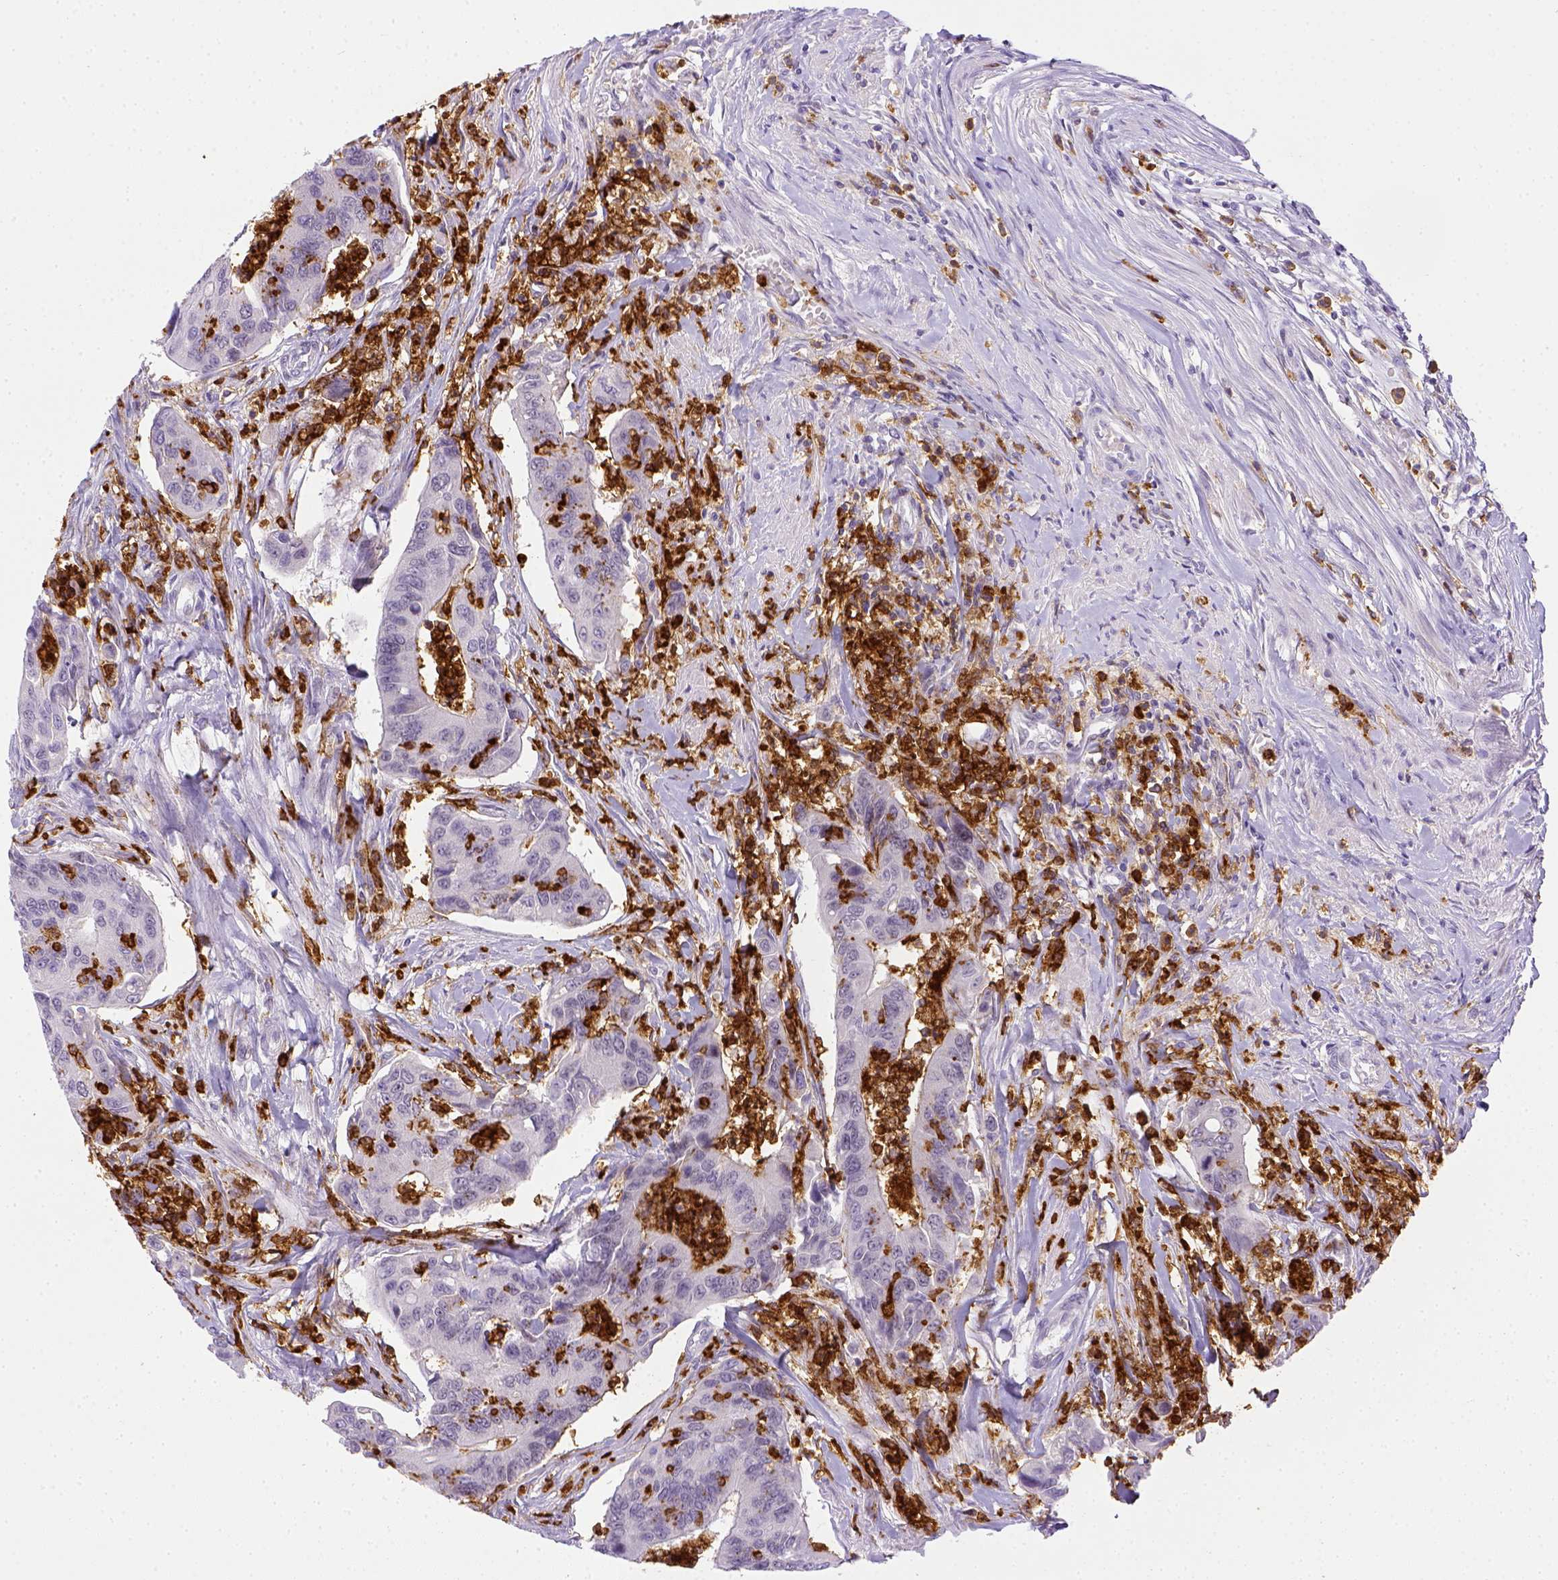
{"staining": {"intensity": "negative", "quantity": "none", "location": "none"}, "tissue": "colorectal cancer", "cell_type": "Tumor cells", "image_type": "cancer", "snomed": [{"axis": "morphology", "description": "Adenocarcinoma, NOS"}, {"axis": "topography", "description": "Colon"}], "caption": "The IHC micrograph has no significant positivity in tumor cells of adenocarcinoma (colorectal) tissue.", "gene": "ITGAM", "patient": {"sex": "female", "age": 67}}